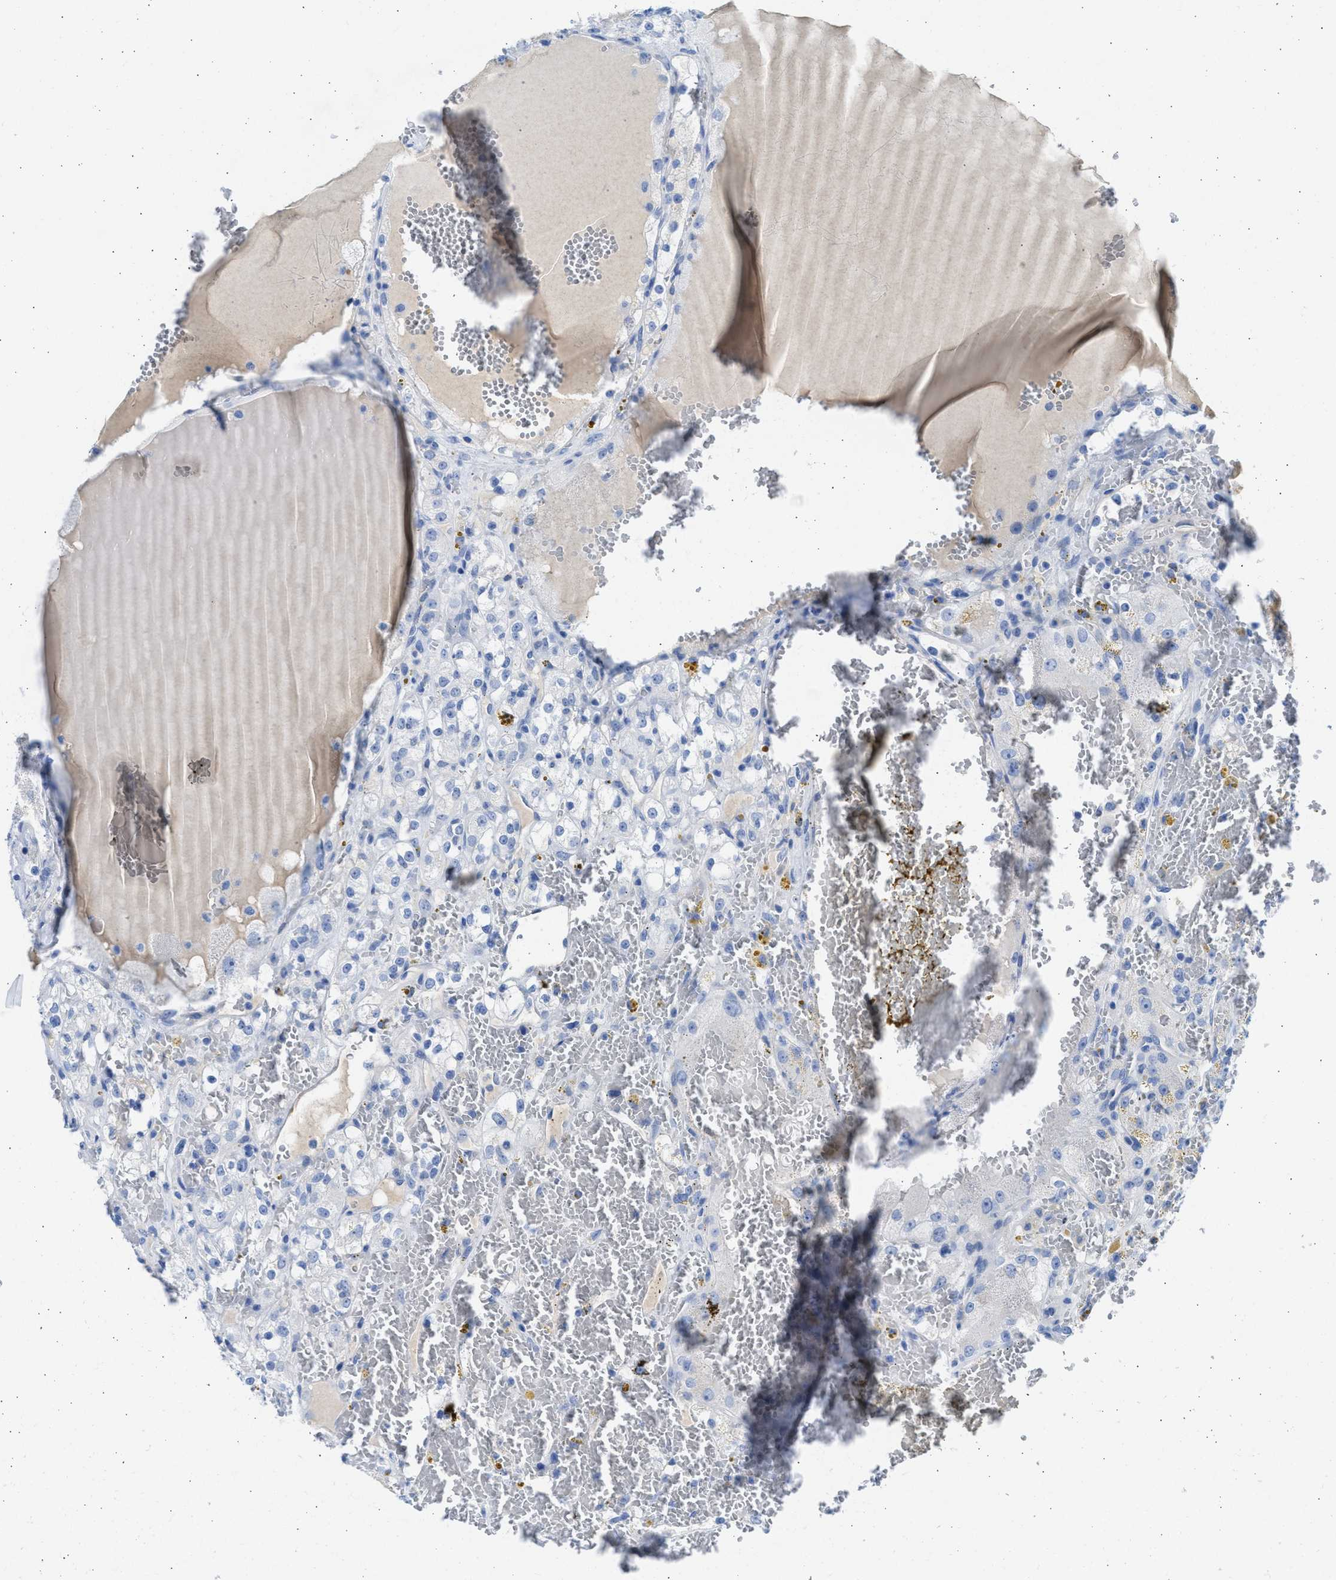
{"staining": {"intensity": "negative", "quantity": "none", "location": "none"}, "tissue": "renal cancer", "cell_type": "Tumor cells", "image_type": "cancer", "snomed": [{"axis": "morphology", "description": "Normal tissue, NOS"}, {"axis": "morphology", "description": "Adenocarcinoma, NOS"}, {"axis": "topography", "description": "Kidney"}], "caption": "The immunohistochemistry (IHC) image has no significant expression in tumor cells of renal adenocarcinoma tissue.", "gene": "SPATA3", "patient": {"sex": "male", "age": 61}}